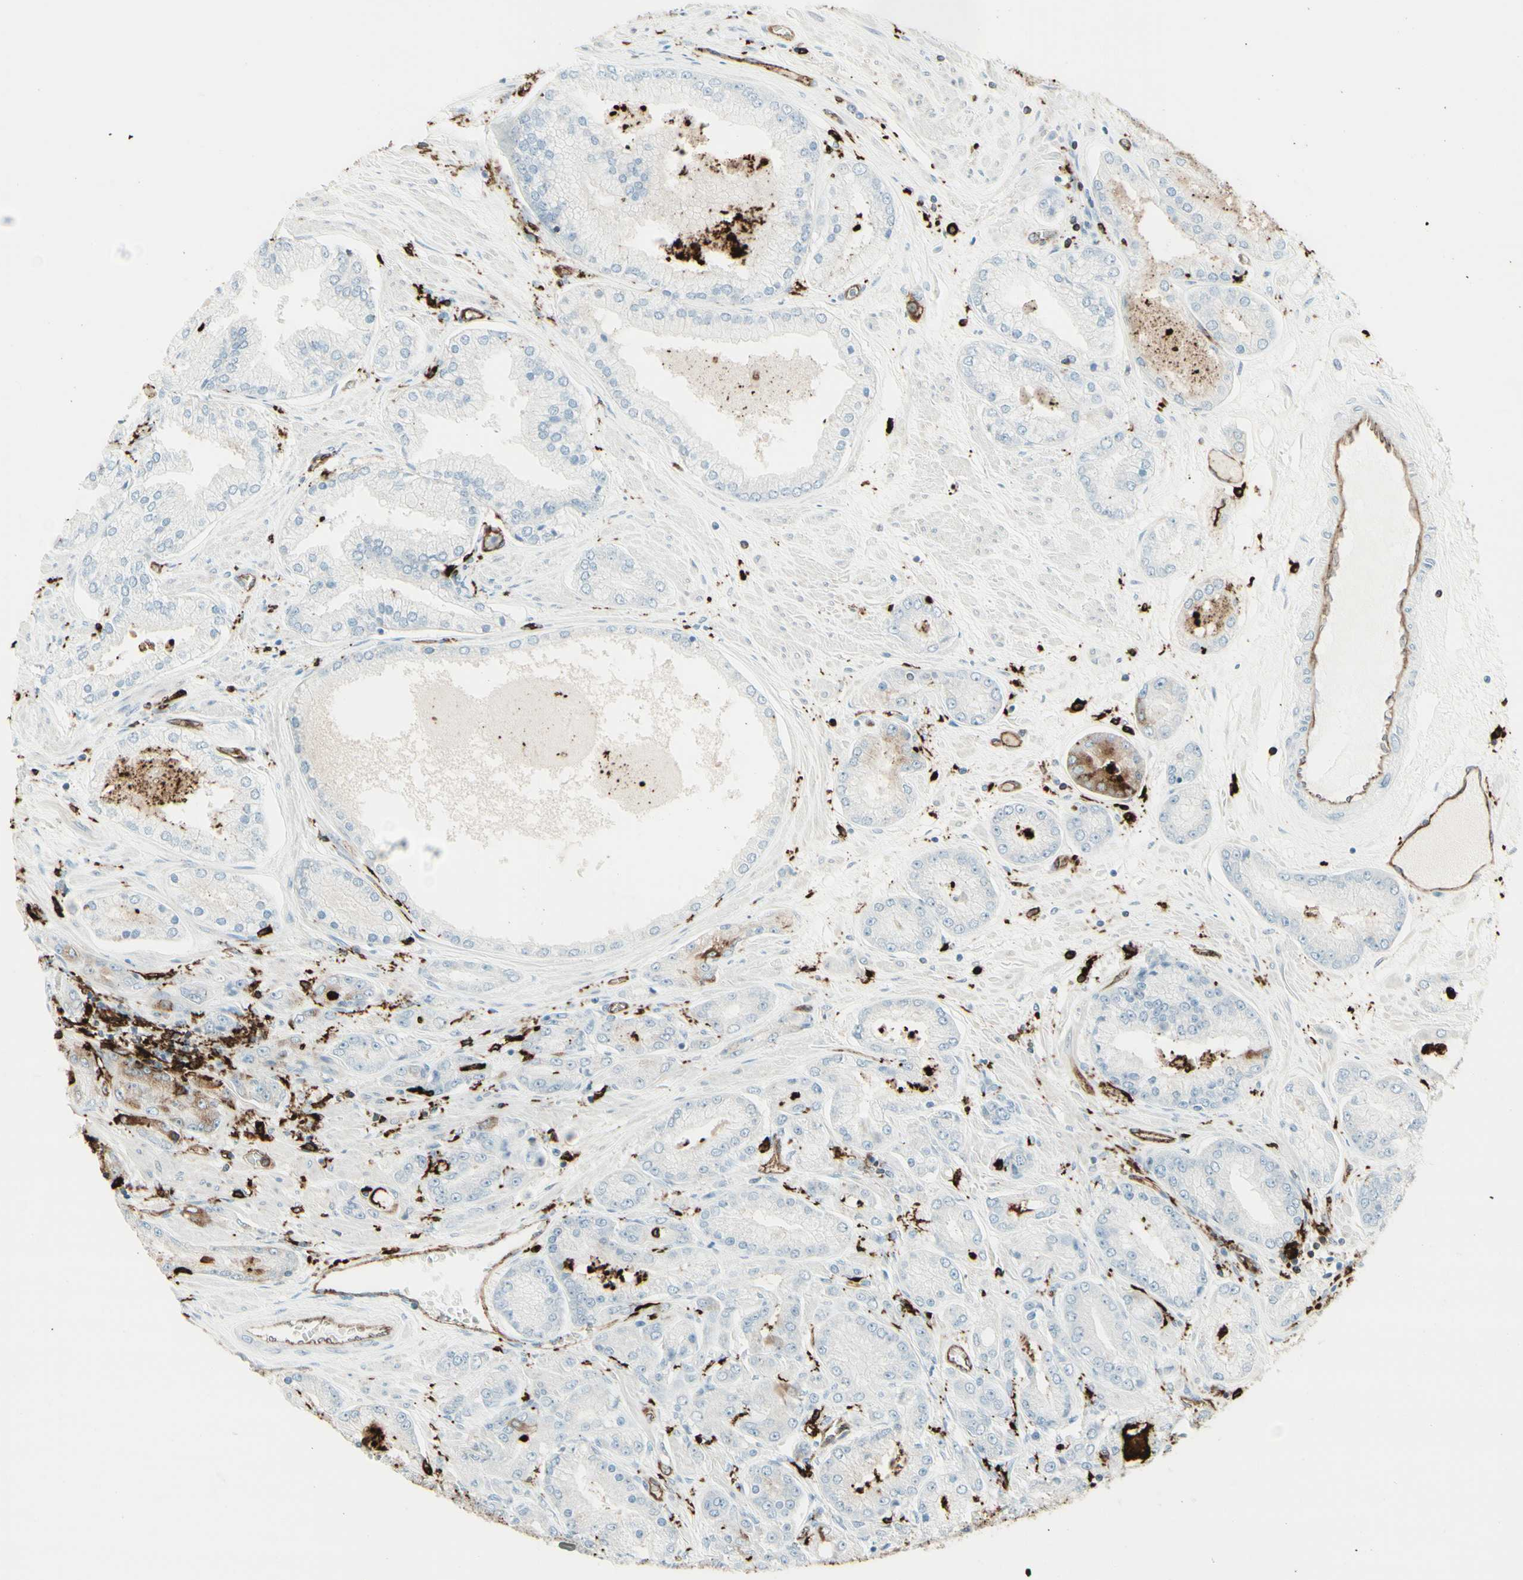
{"staining": {"intensity": "negative", "quantity": "none", "location": "none"}, "tissue": "prostate cancer", "cell_type": "Tumor cells", "image_type": "cancer", "snomed": [{"axis": "morphology", "description": "Adenocarcinoma, High grade"}, {"axis": "topography", "description": "Prostate"}], "caption": "DAB immunohistochemical staining of prostate cancer (high-grade adenocarcinoma) shows no significant positivity in tumor cells. The staining is performed using DAB (3,3'-diaminobenzidine) brown chromogen with nuclei counter-stained in using hematoxylin.", "gene": "HLA-DPB1", "patient": {"sex": "male", "age": 59}}